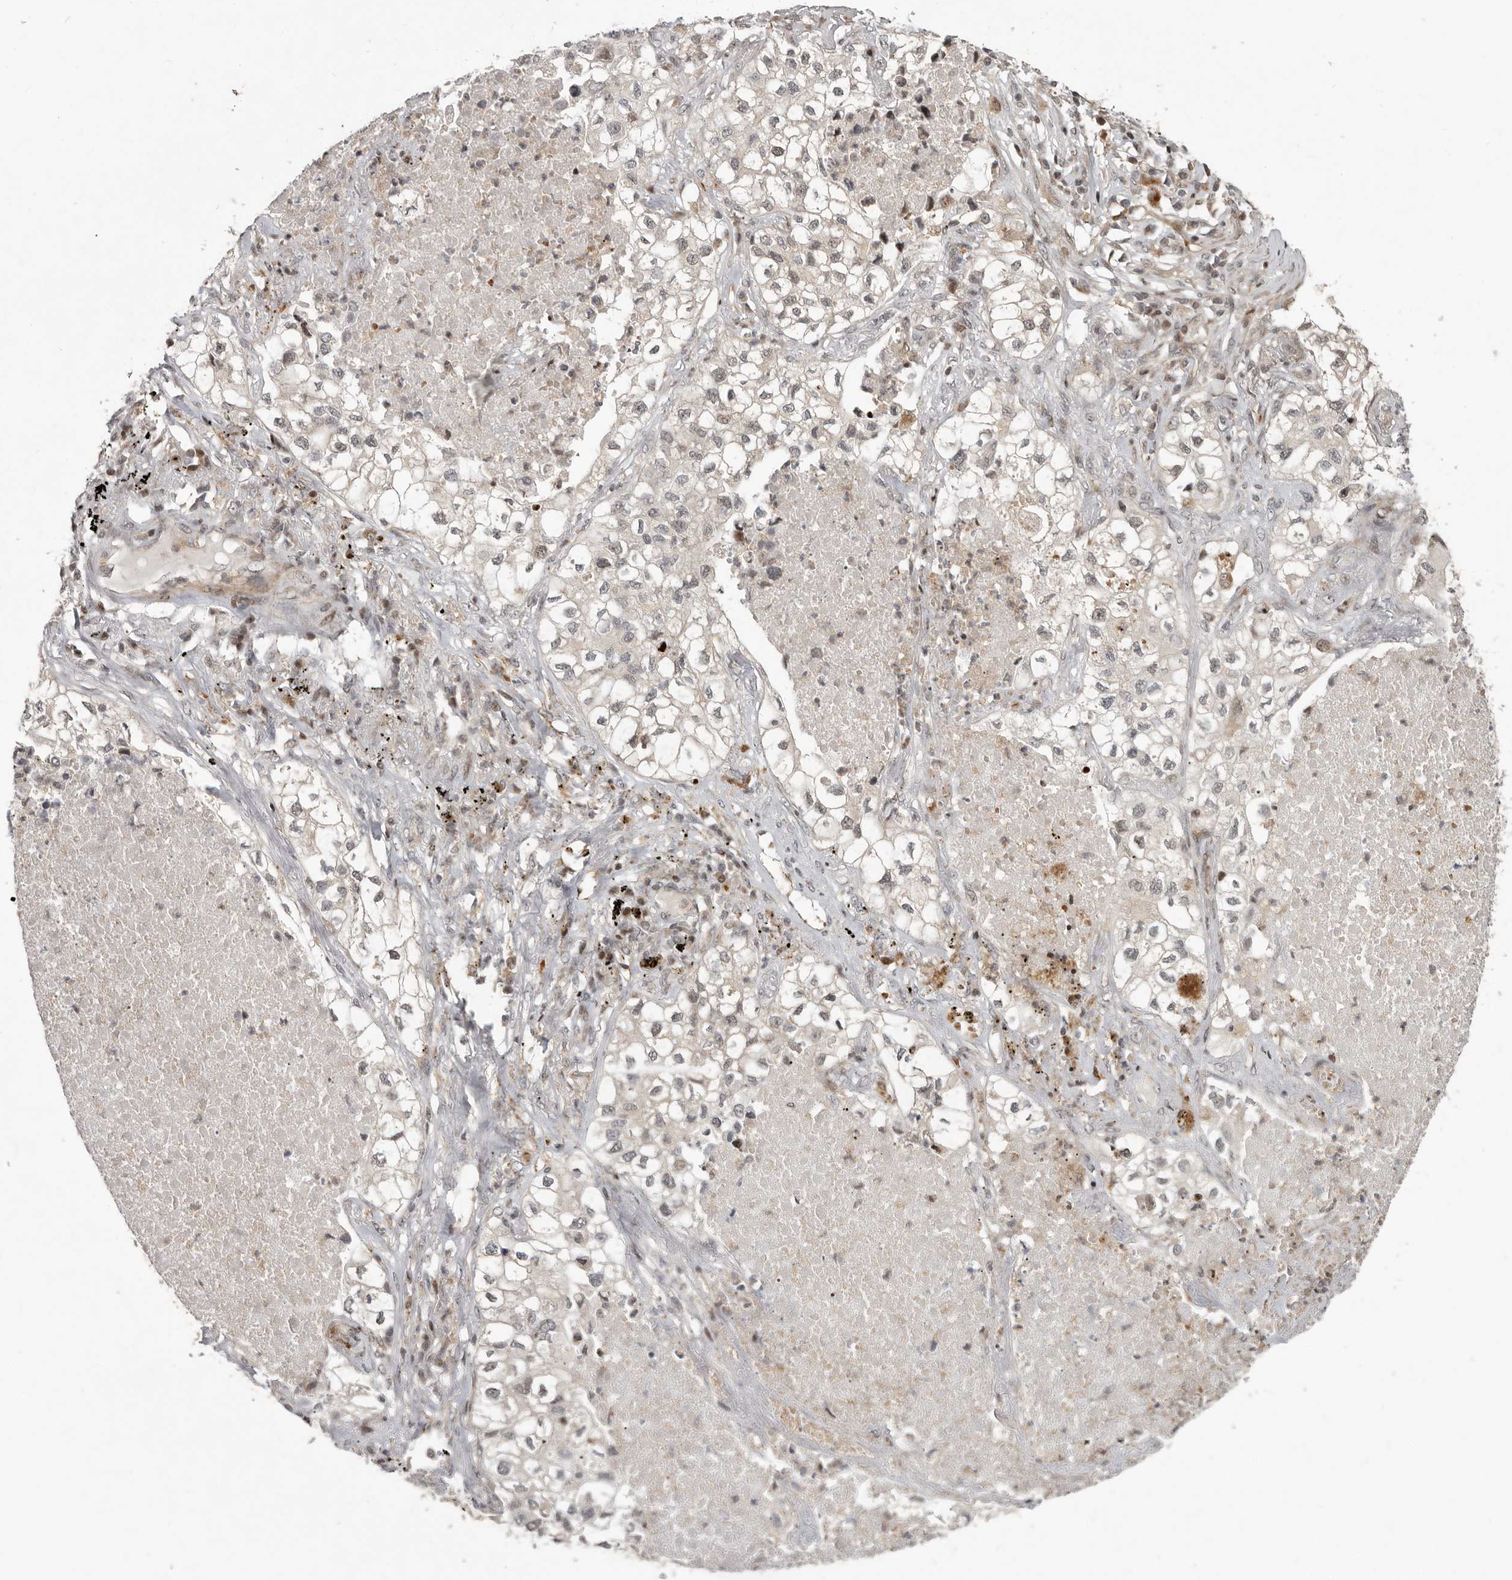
{"staining": {"intensity": "weak", "quantity": "<25%", "location": "nuclear"}, "tissue": "lung cancer", "cell_type": "Tumor cells", "image_type": "cancer", "snomed": [{"axis": "morphology", "description": "Adenocarcinoma, NOS"}, {"axis": "topography", "description": "Lung"}], "caption": "The IHC micrograph has no significant staining in tumor cells of lung cancer (adenocarcinoma) tissue.", "gene": "RABIF", "patient": {"sex": "male", "age": 63}}